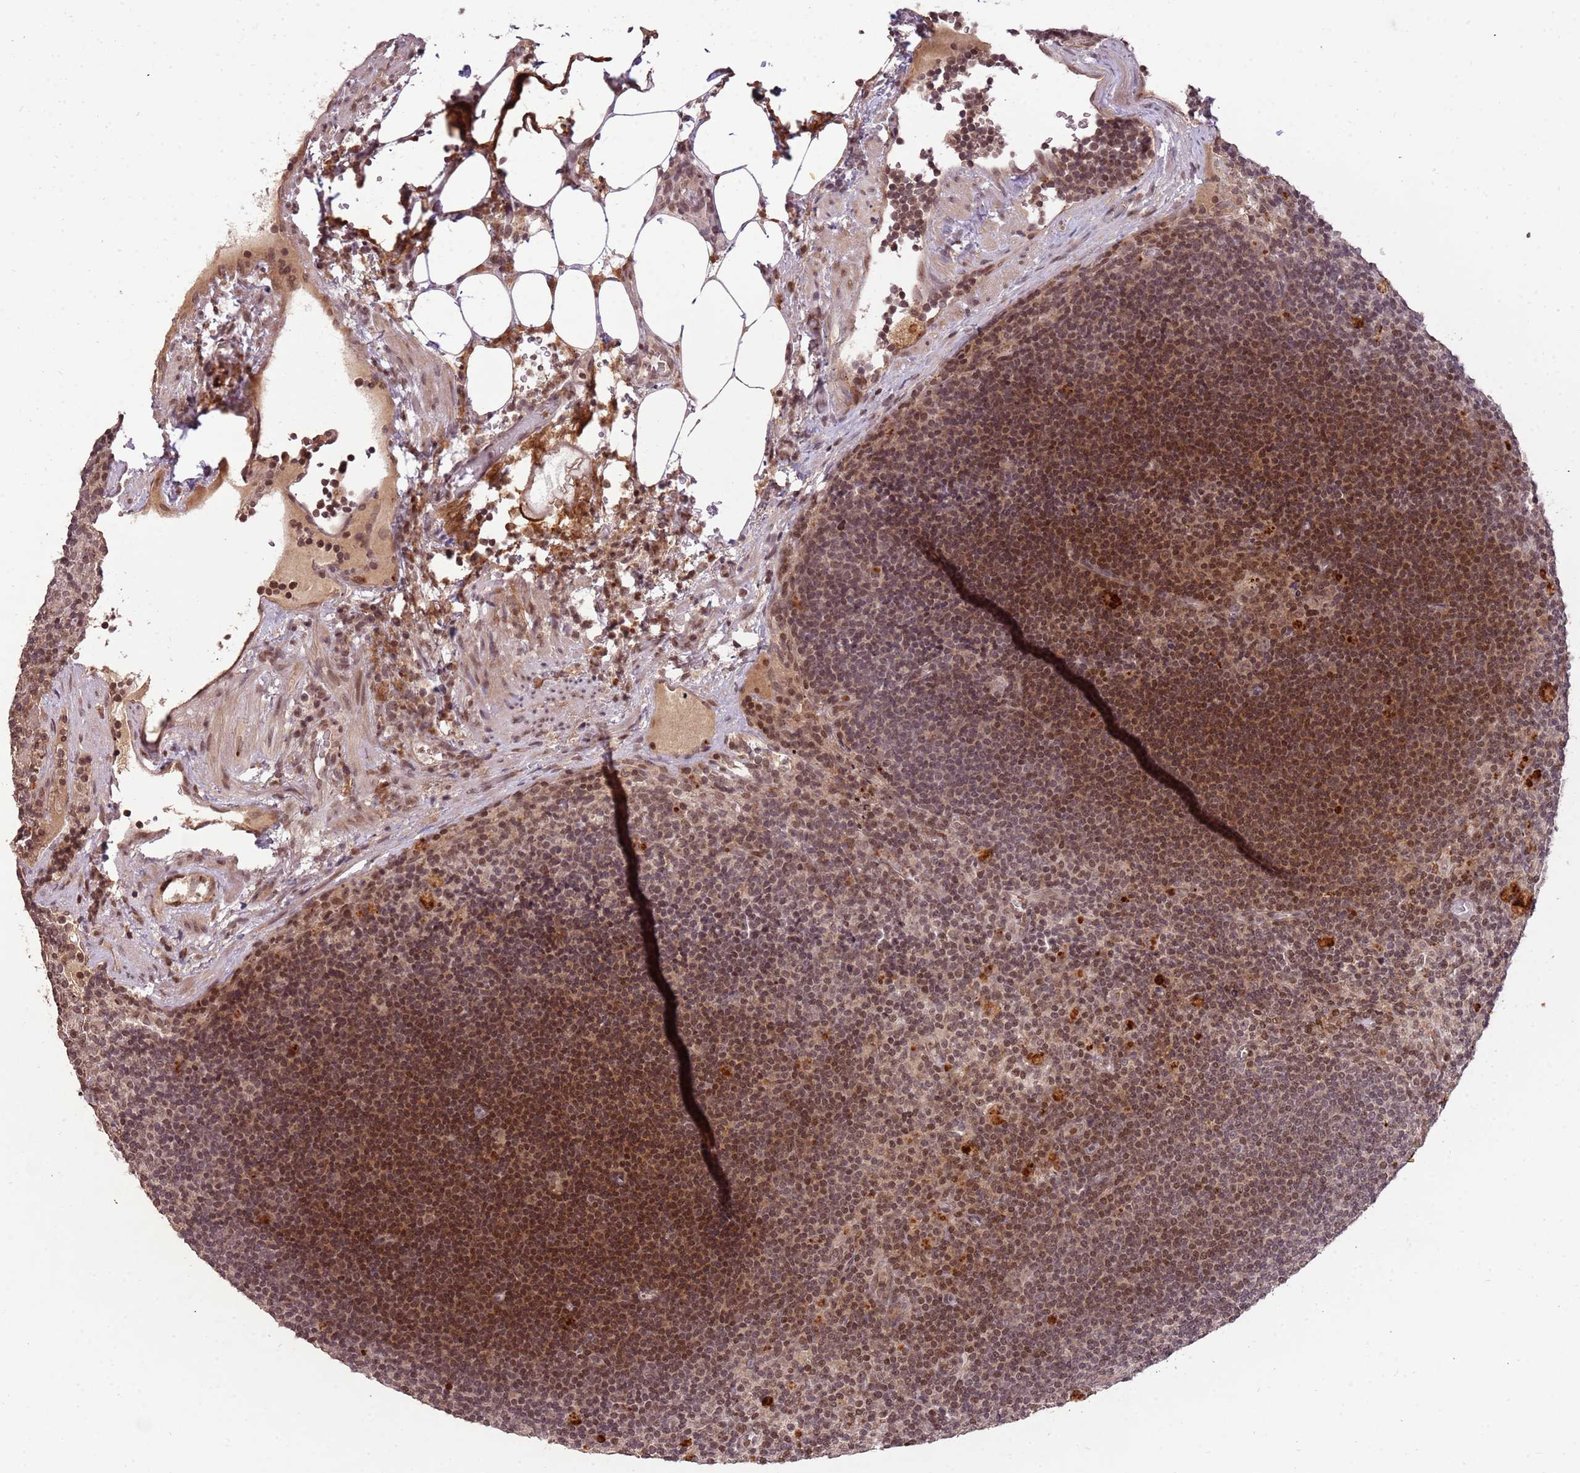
{"staining": {"intensity": "moderate", "quantity": "<25%", "location": "nuclear"}, "tissue": "lymph node", "cell_type": "Germinal center cells", "image_type": "normal", "snomed": [{"axis": "morphology", "description": "Normal tissue, NOS"}, {"axis": "topography", "description": "Lymph node"}], "caption": "The immunohistochemical stain labels moderate nuclear expression in germinal center cells of benign lymph node. (DAB (3,3'-diaminobenzidine) IHC, brown staining for protein, blue staining for nuclei).", "gene": "SAMSN1", "patient": {"sex": "male", "age": 69}}